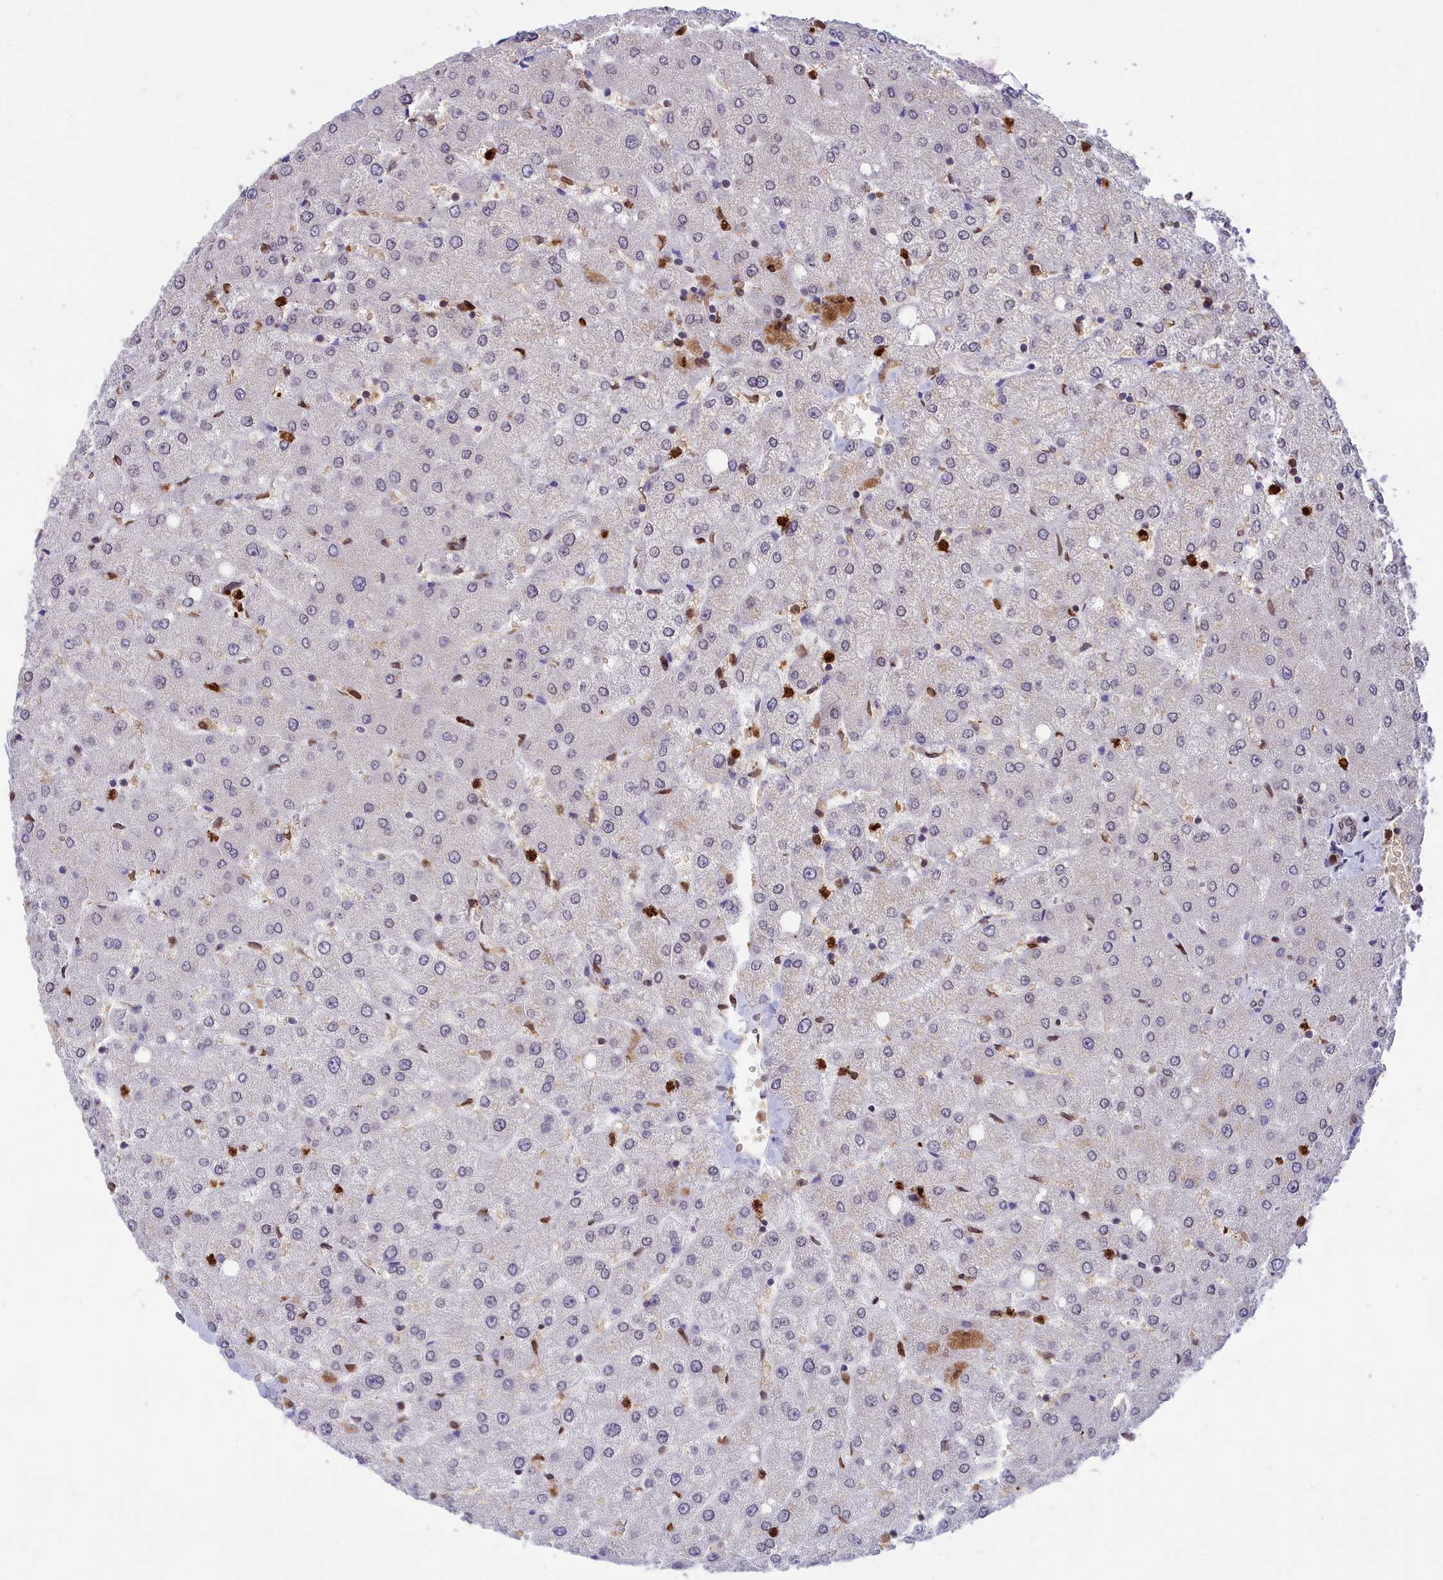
{"staining": {"intensity": "negative", "quantity": "none", "location": "none"}, "tissue": "liver", "cell_type": "Cholangiocytes", "image_type": "normal", "snomed": [{"axis": "morphology", "description": "Normal tissue, NOS"}, {"axis": "topography", "description": "Liver"}], "caption": "This is a histopathology image of IHC staining of normal liver, which shows no positivity in cholangiocytes. (Brightfield microscopy of DAB immunohistochemistry (IHC) at high magnification).", "gene": "PKHD1L1", "patient": {"sex": "female", "age": 54}}